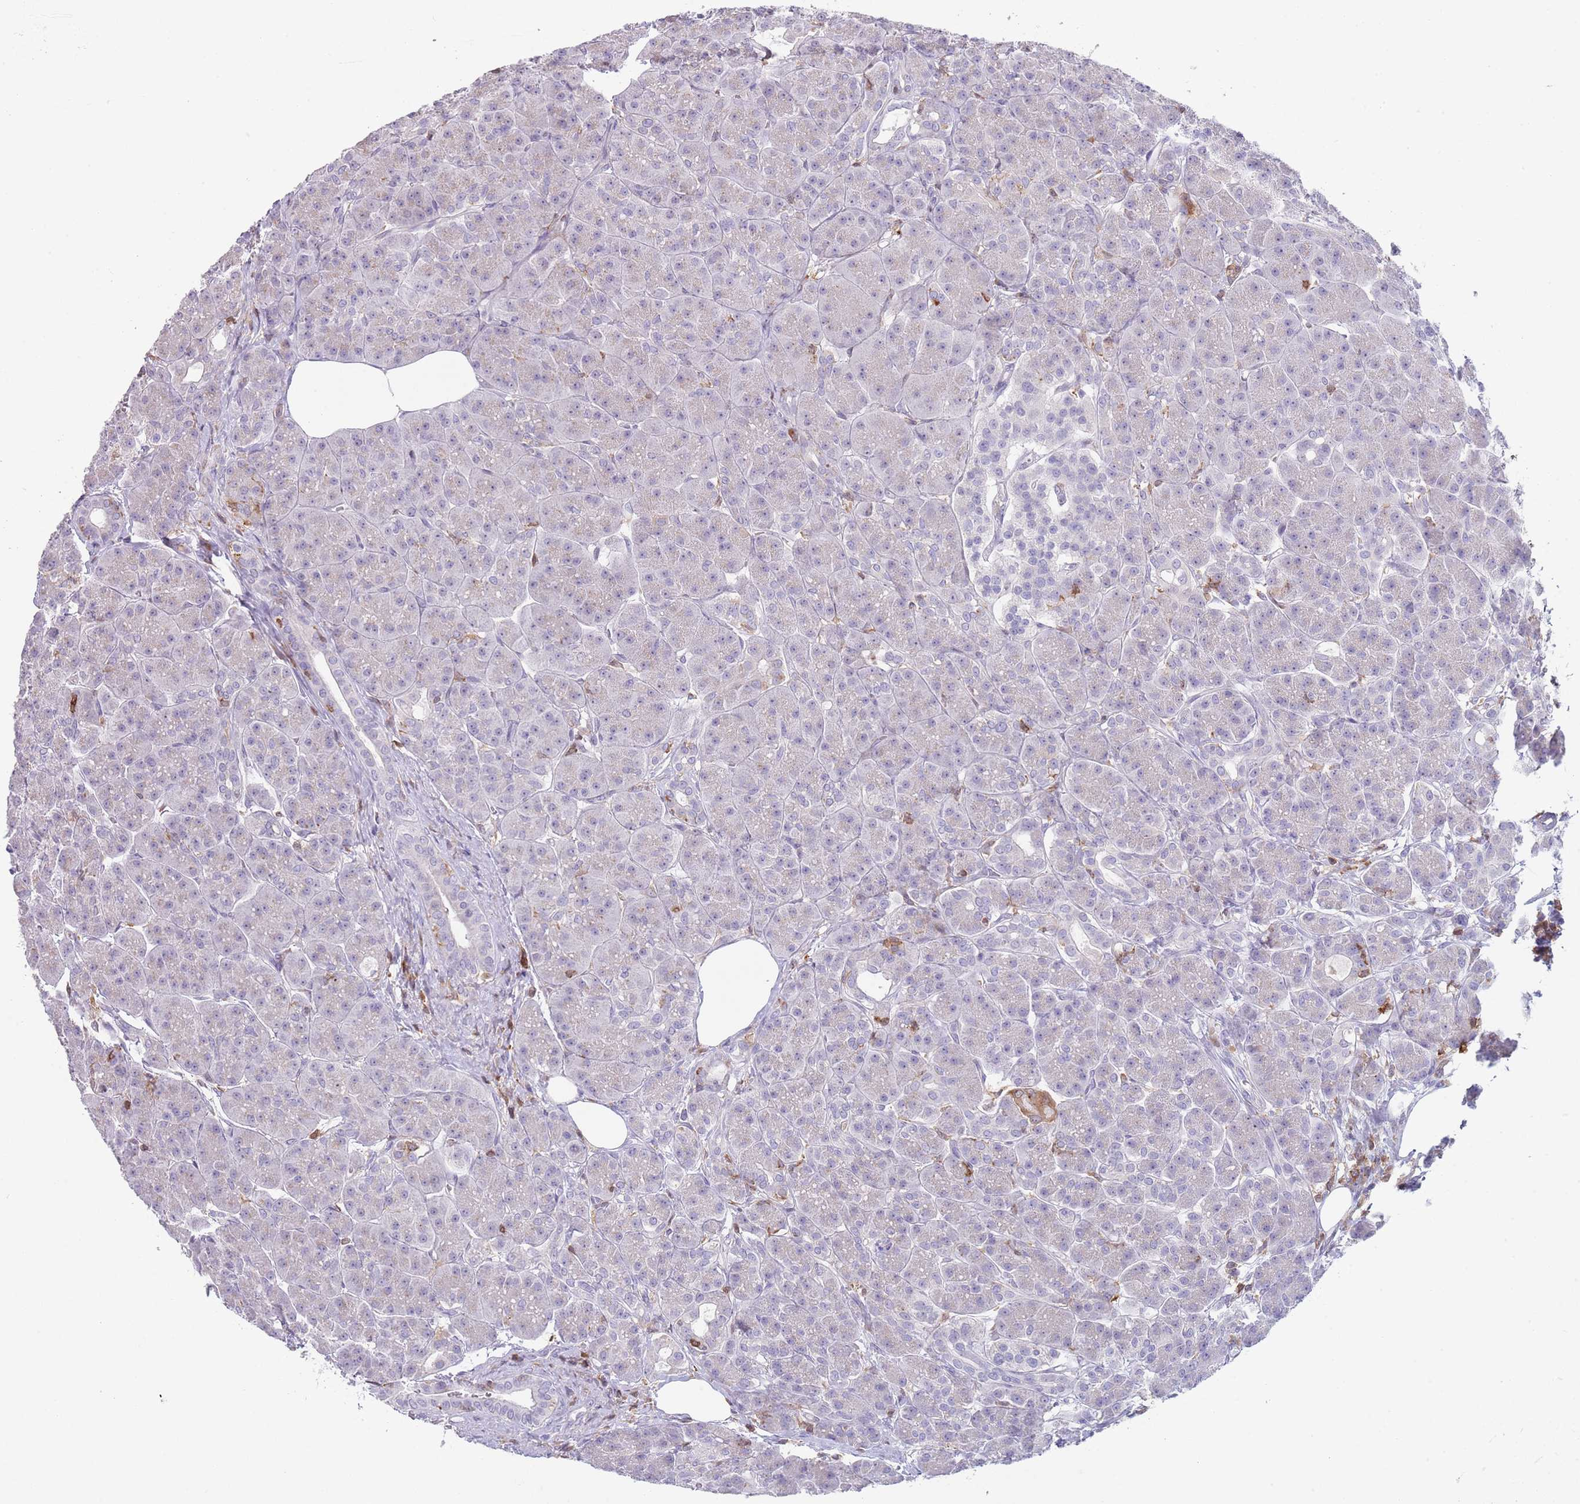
{"staining": {"intensity": "negative", "quantity": "none", "location": "none"}, "tissue": "pancreas", "cell_type": "Exocrine glandular cells", "image_type": "normal", "snomed": [{"axis": "morphology", "description": "Normal tissue, NOS"}, {"axis": "topography", "description": "Pancreas"}], "caption": "This is a photomicrograph of immunohistochemistry staining of normal pancreas, which shows no staining in exocrine glandular cells.", "gene": "LPXN", "patient": {"sex": "male", "age": 63}}